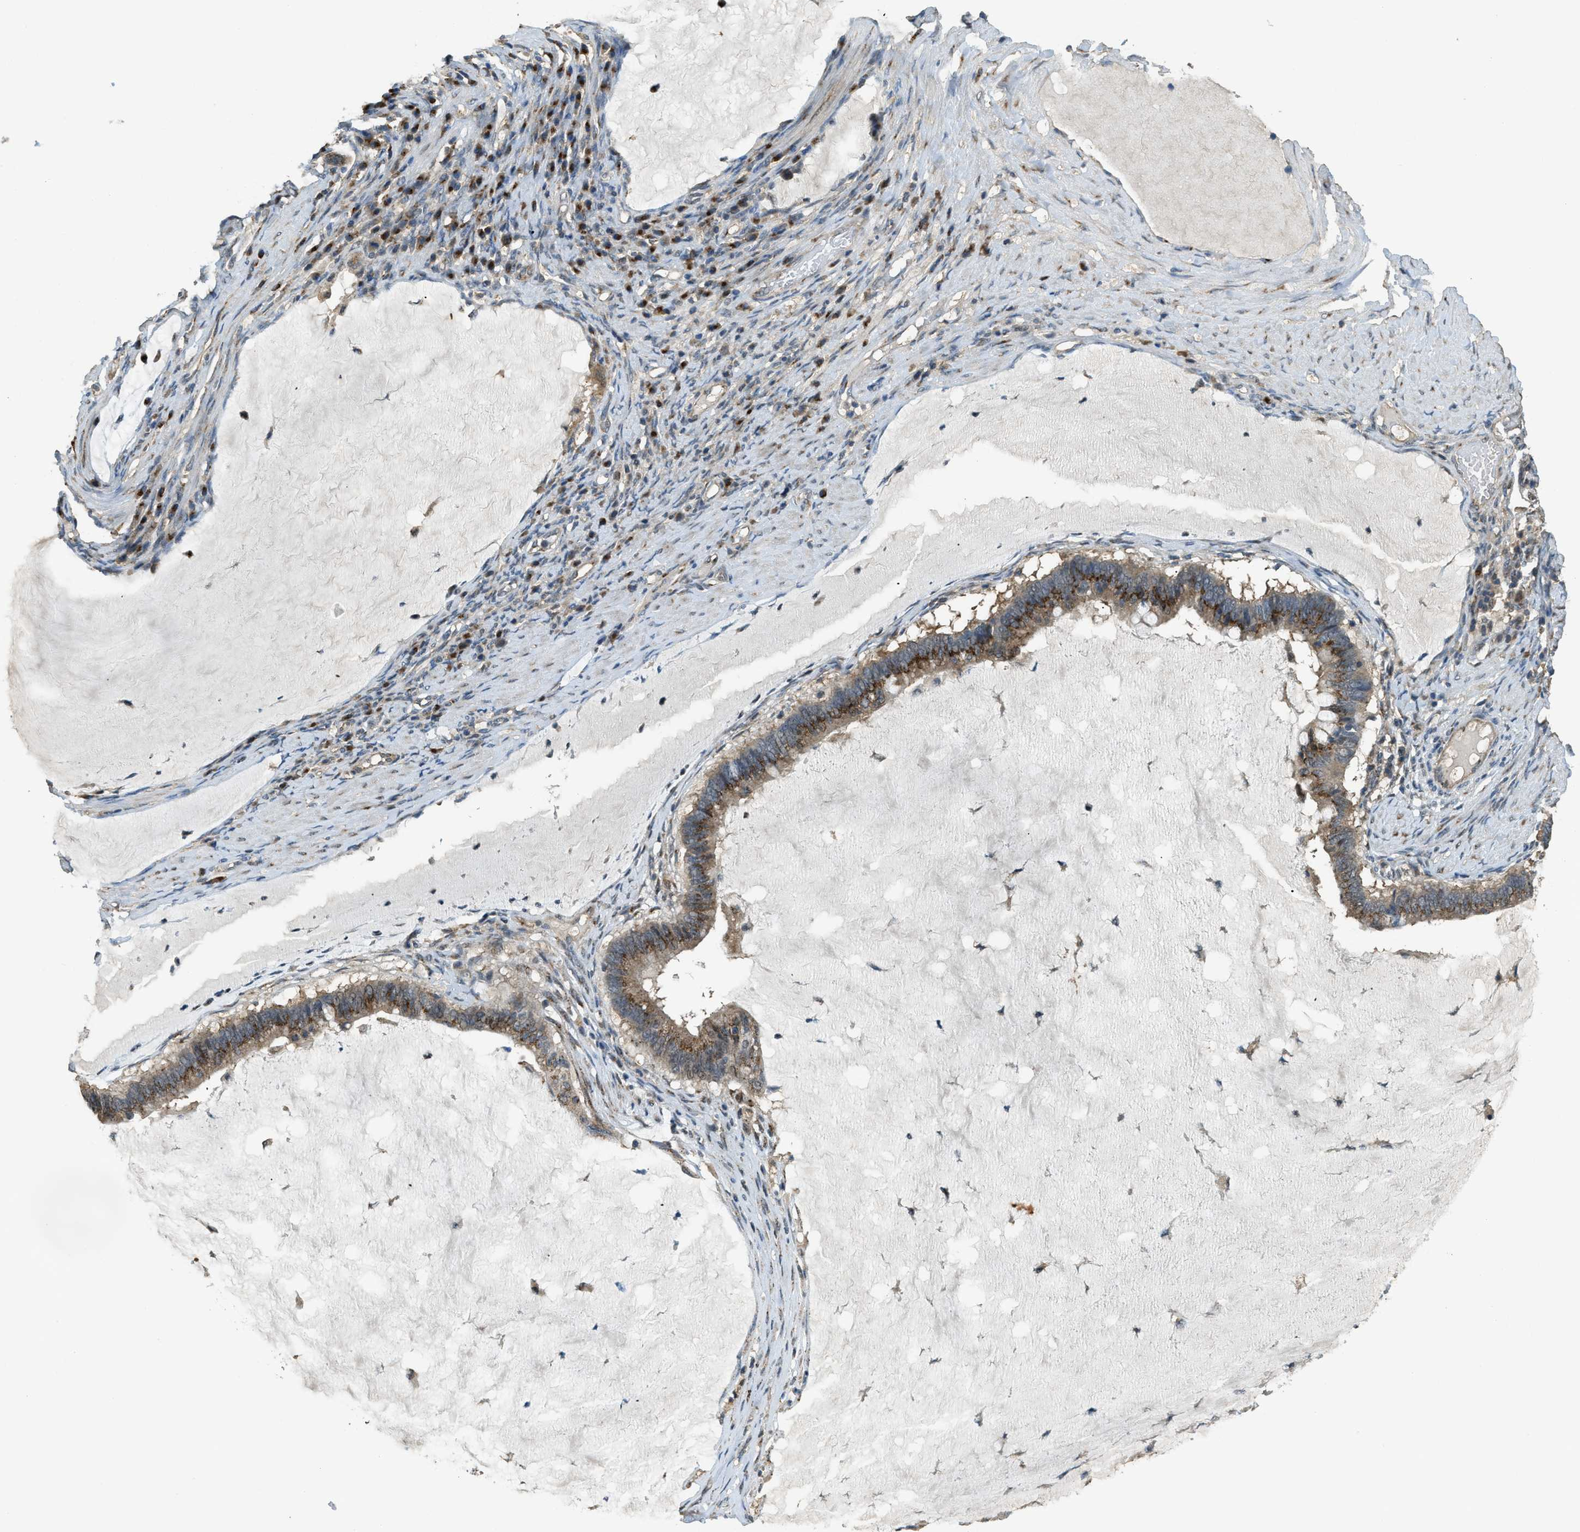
{"staining": {"intensity": "strong", "quantity": ">75%", "location": "cytoplasmic/membranous"}, "tissue": "ovarian cancer", "cell_type": "Tumor cells", "image_type": "cancer", "snomed": [{"axis": "morphology", "description": "Cystadenocarcinoma, mucinous, NOS"}, {"axis": "topography", "description": "Ovary"}], "caption": "Ovarian mucinous cystadenocarcinoma stained with a protein marker demonstrates strong staining in tumor cells.", "gene": "IPO7", "patient": {"sex": "female", "age": 61}}